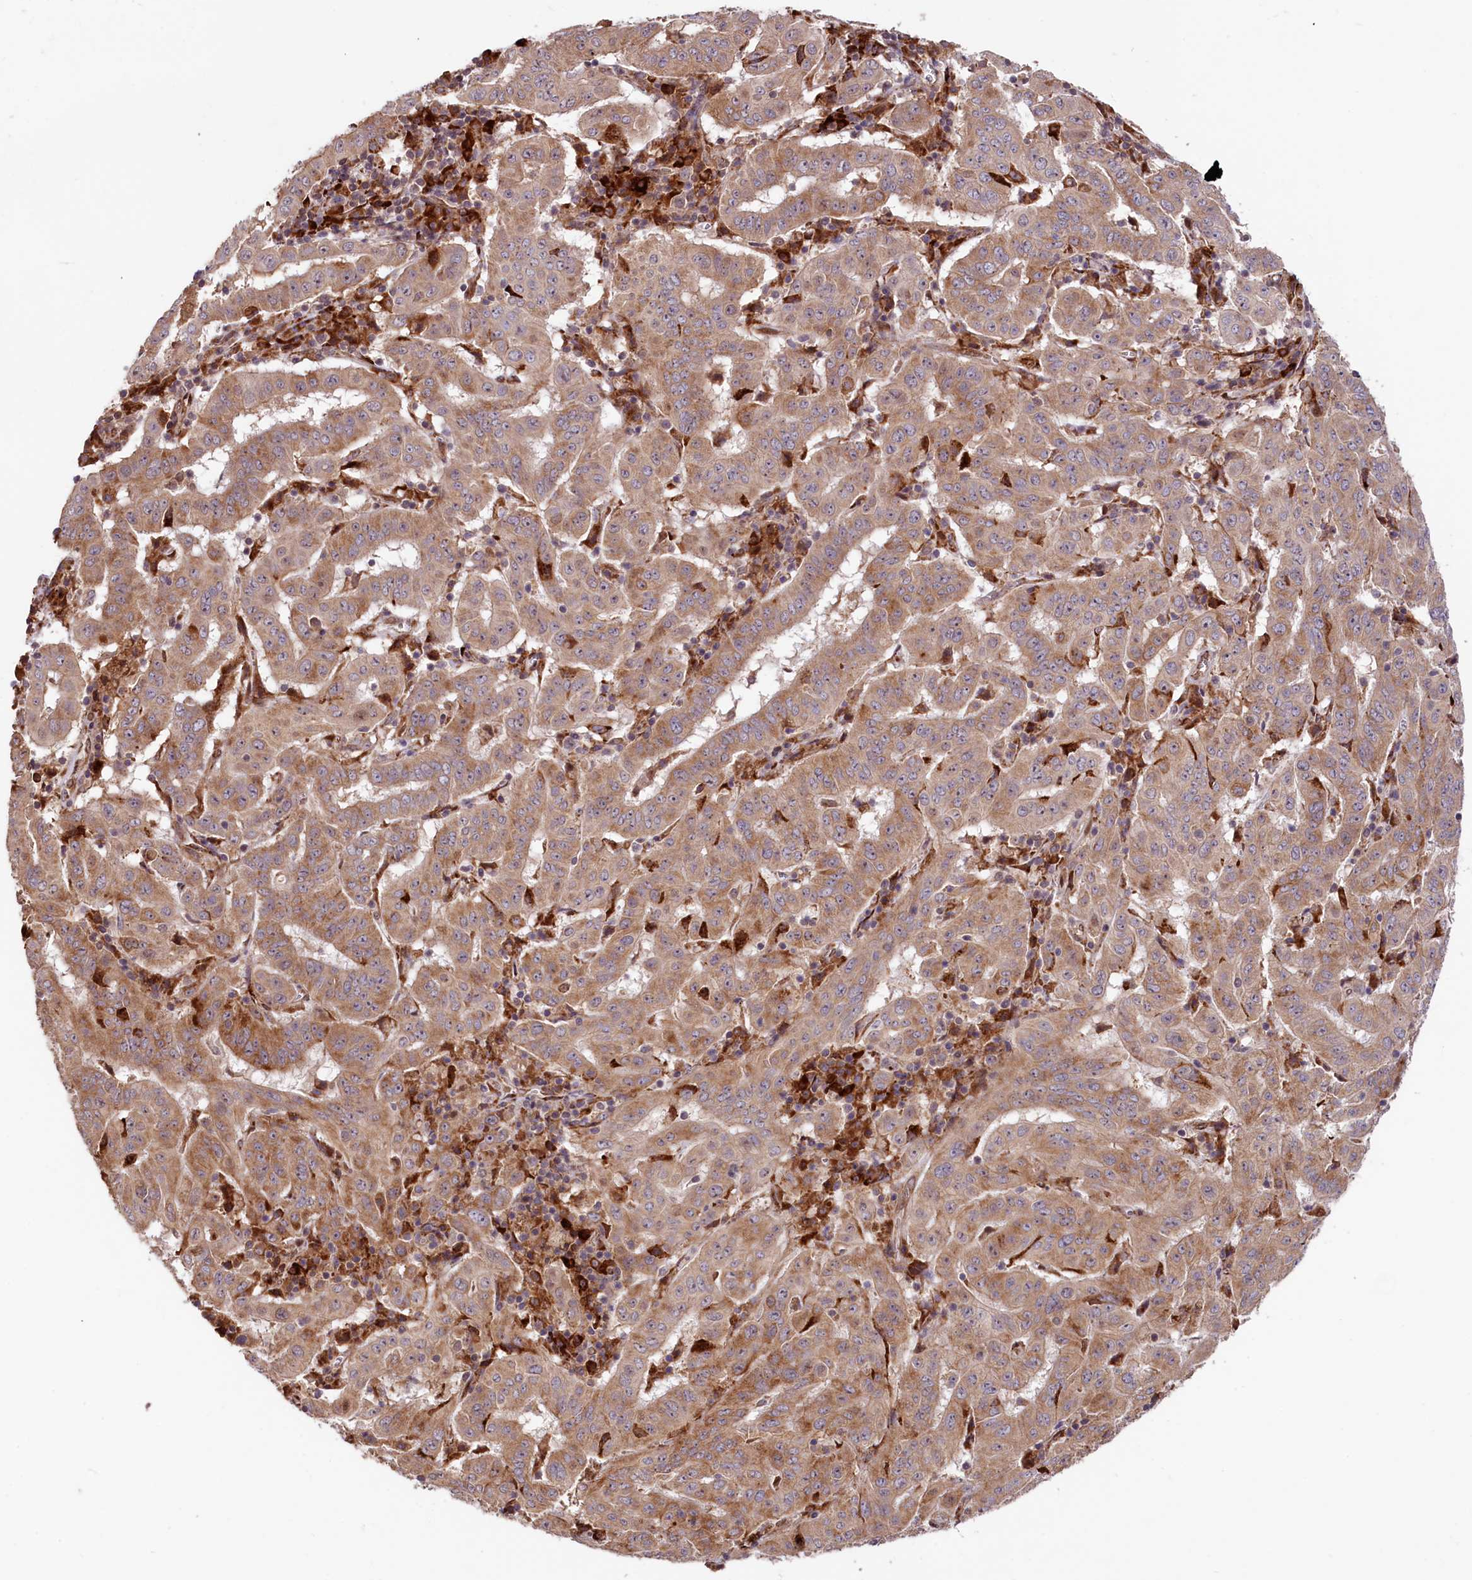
{"staining": {"intensity": "moderate", "quantity": ">75%", "location": "cytoplasmic/membranous"}, "tissue": "pancreatic cancer", "cell_type": "Tumor cells", "image_type": "cancer", "snomed": [{"axis": "morphology", "description": "Adenocarcinoma, NOS"}, {"axis": "topography", "description": "Pancreas"}], "caption": "Protein expression analysis of pancreatic cancer (adenocarcinoma) exhibits moderate cytoplasmic/membranous positivity in approximately >75% of tumor cells. (brown staining indicates protein expression, while blue staining denotes nuclei).", "gene": "C5orf15", "patient": {"sex": "male", "age": 63}}